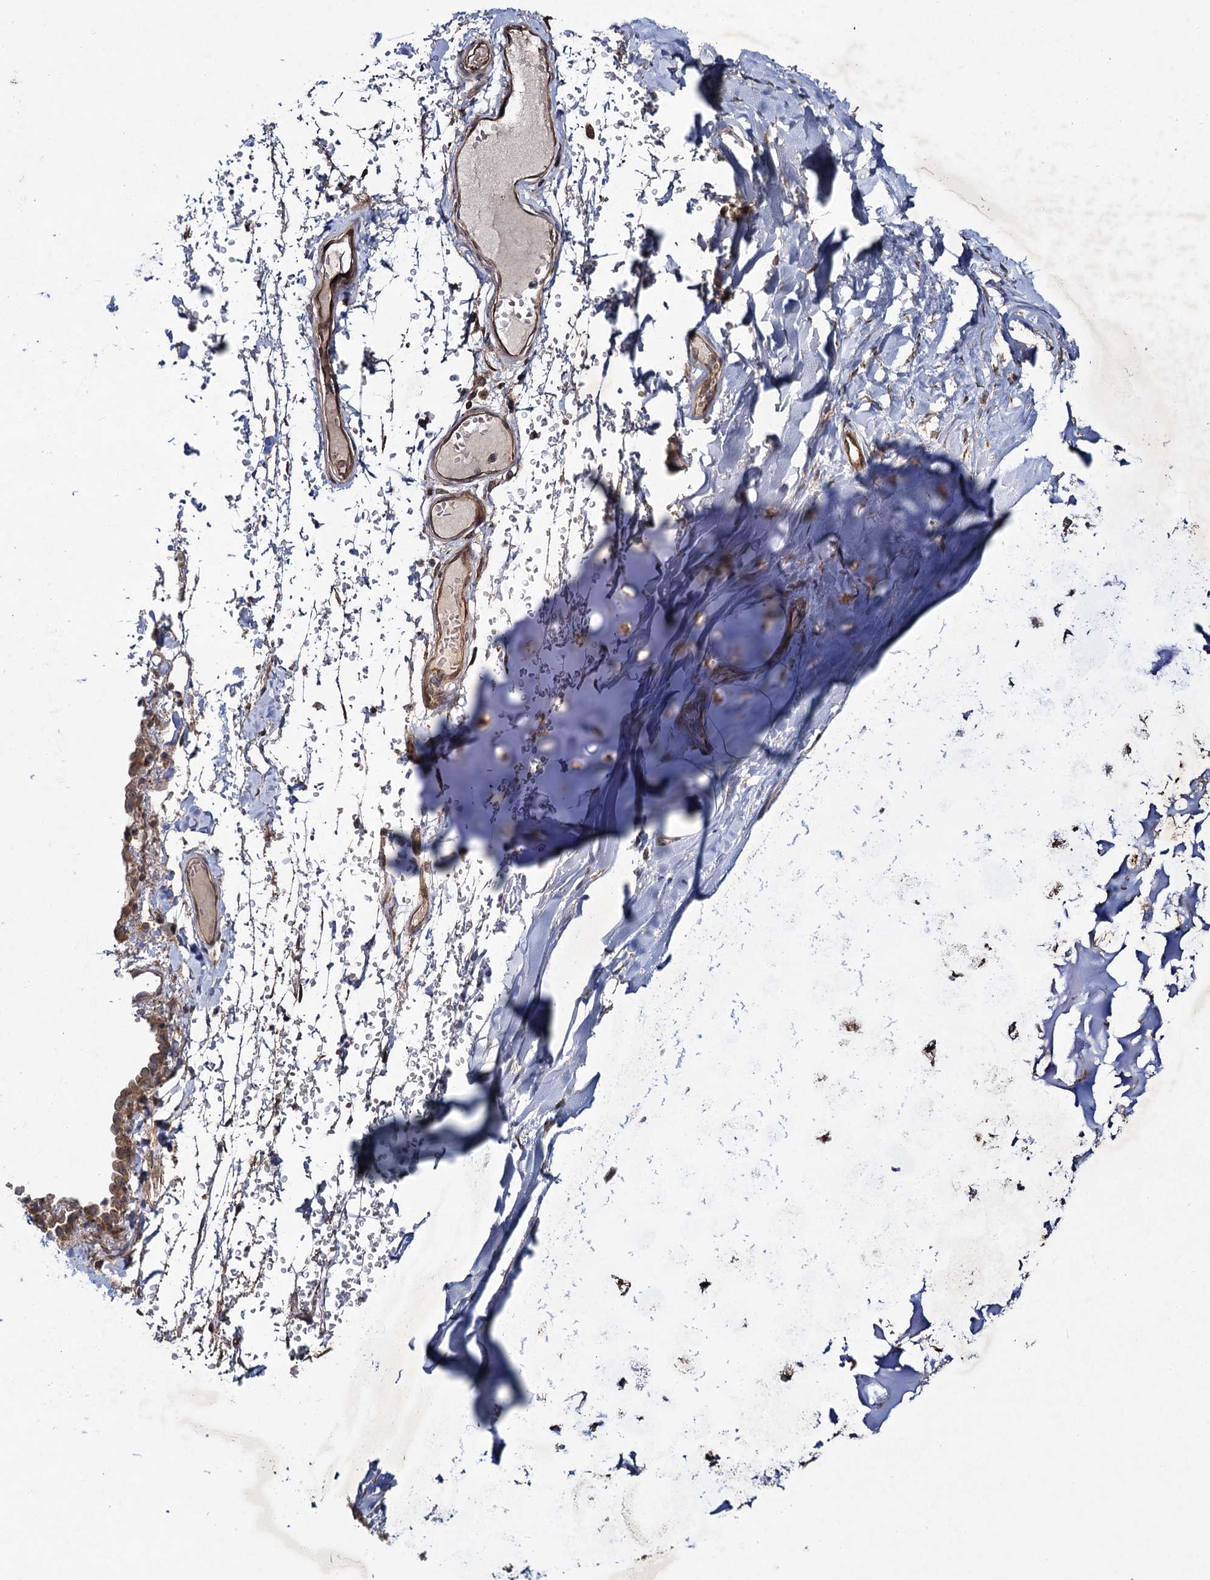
{"staining": {"intensity": "negative", "quantity": "none", "location": "none"}, "tissue": "adipose tissue", "cell_type": "Adipocytes", "image_type": "normal", "snomed": [{"axis": "morphology", "description": "Normal tissue, NOS"}, {"axis": "topography", "description": "Lymph node"}, {"axis": "topography", "description": "Cartilage tissue"}, {"axis": "topography", "description": "Bronchus"}], "caption": "This image is of normal adipose tissue stained with immunohistochemistry (IHC) to label a protein in brown with the nuclei are counter-stained blue. There is no staining in adipocytes. Brightfield microscopy of immunohistochemistry stained with DAB (3,3'-diaminobenzidine) (brown) and hematoxylin (blue), captured at high magnification.", "gene": "HAUS1", "patient": {"sex": "male", "age": 63}}